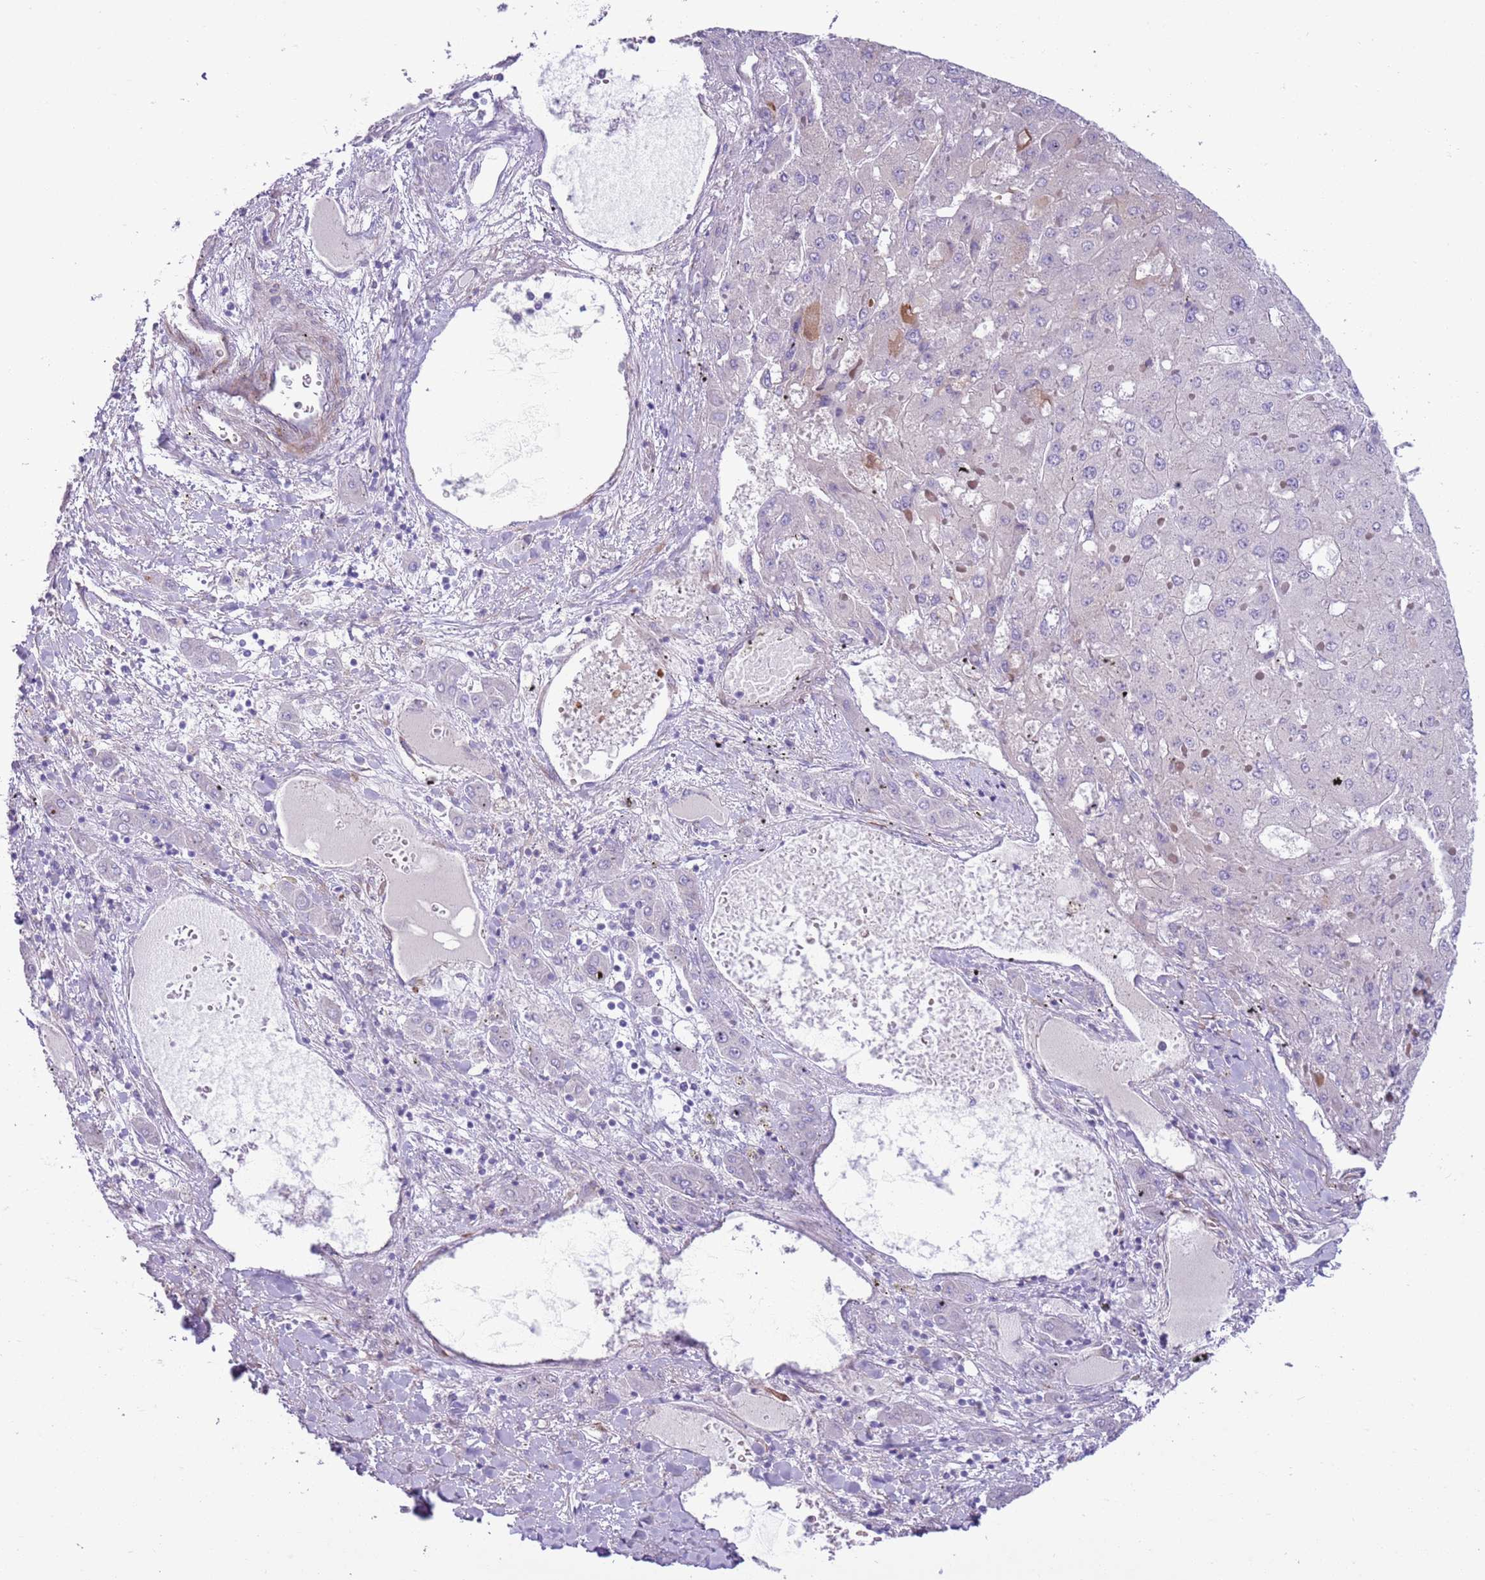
{"staining": {"intensity": "negative", "quantity": "none", "location": "none"}, "tissue": "liver cancer", "cell_type": "Tumor cells", "image_type": "cancer", "snomed": [{"axis": "morphology", "description": "Carcinoma, Hepatocellular, NOS"}, {"axis": "topography", "description": "Liver"}], "caption": "Immunohistochemistry (IHC) of liver cancer exhibits no expression in tumor cells.", "gene": "MRPL32", "patient": {"sex": "female", "age": 73}}